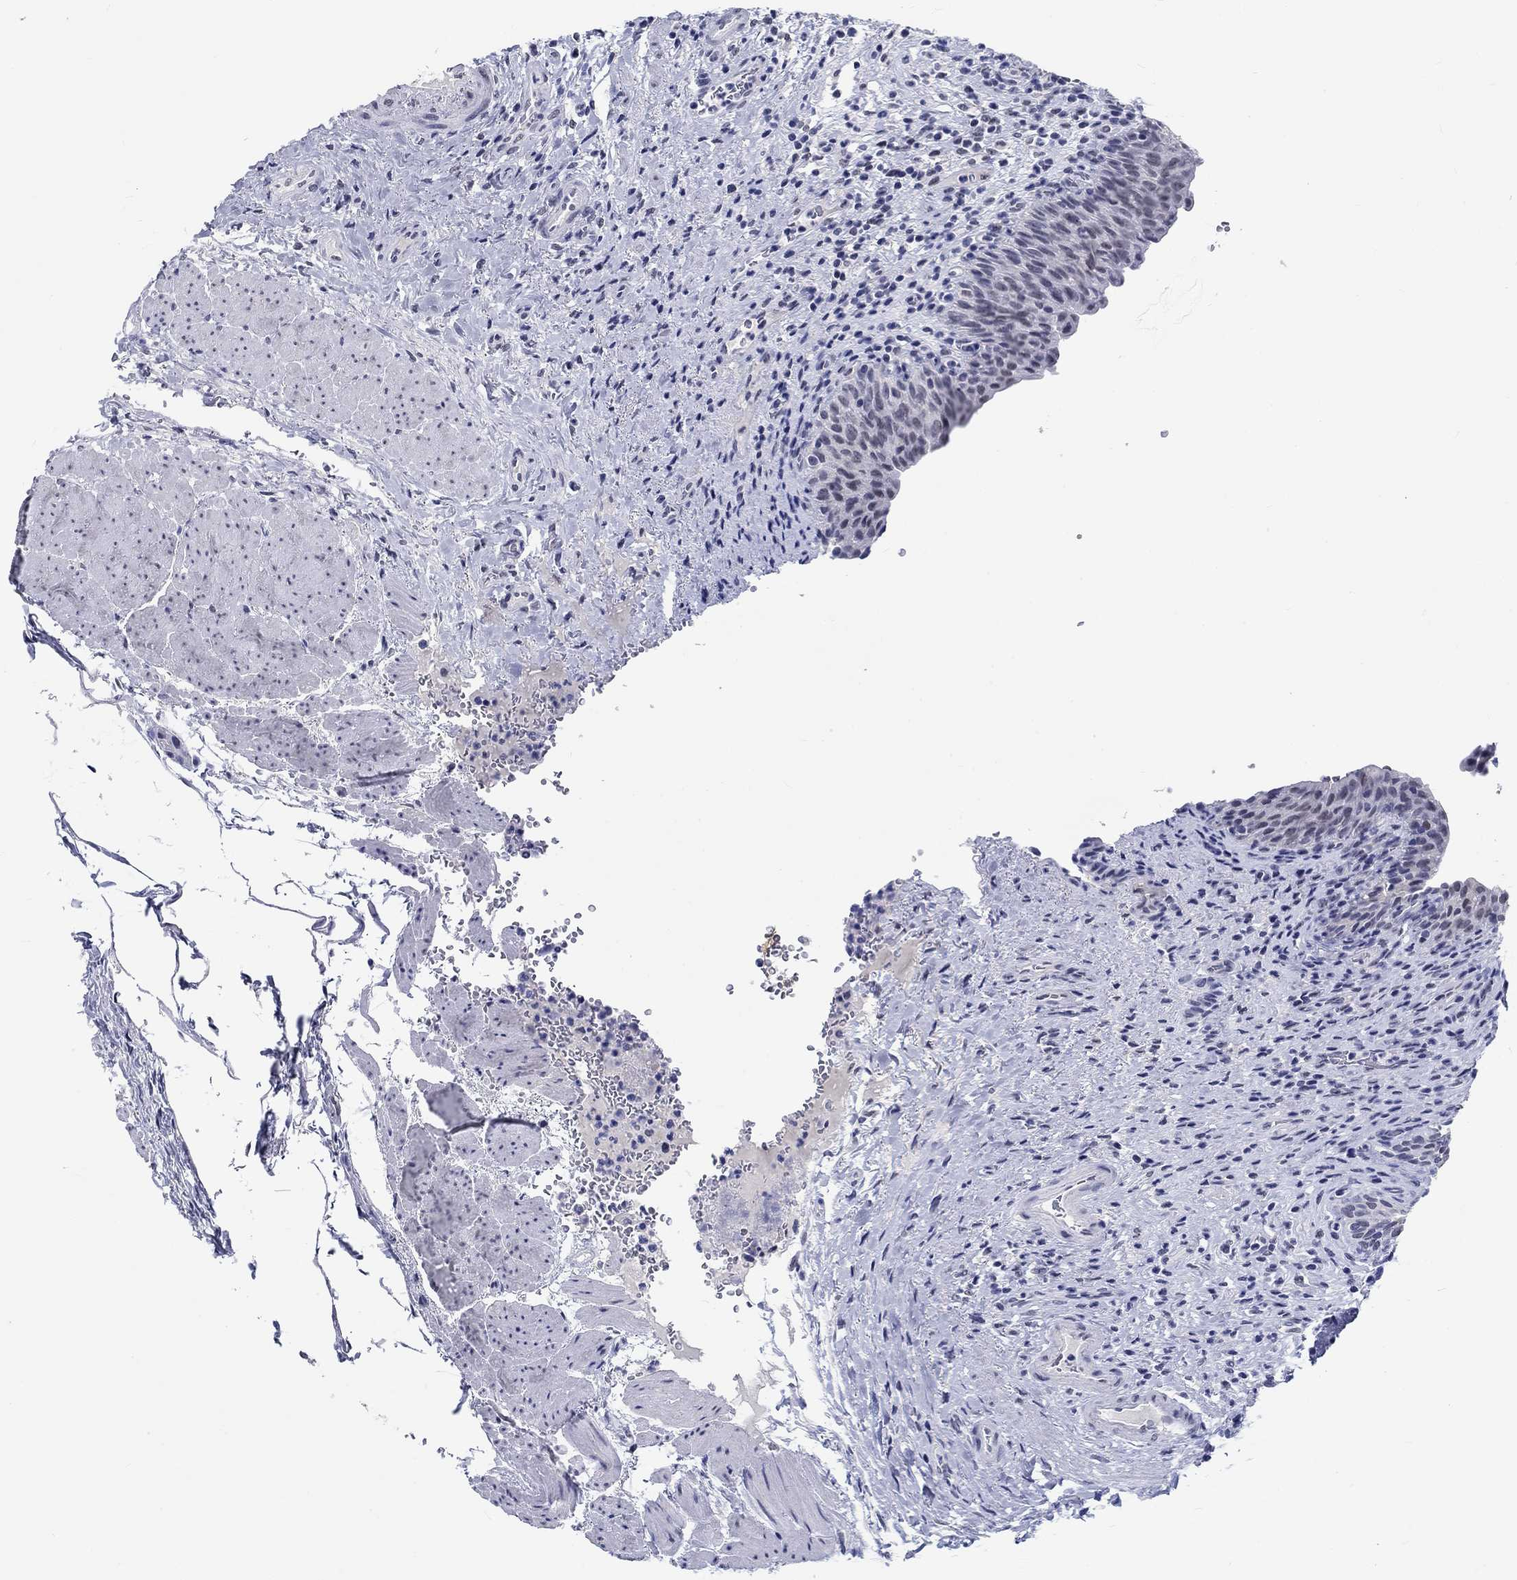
{"staining": {"intensity": "negative", "quantity": "none", "location": "none"}, "tissue": "urinary bladder", "cell_type": "Urothelial cells", "image_type": "normal", "snomed": [{"axis": "morphology", "description": "Normal tissue, NOS"}, {"axis": "topography", "description": "Urinary bladder"}], "caption": "The micrograph demonstrates no staining of urothelial cells in normal urinary bladder. The staining was performed using DAB (3,3'-diaminobenzidine) to visualize the protein expression in brown, while the nuclei were stained in blue with hematoxylin (Magnification: 20x).", "gene": "GRIN1", "patient": {"sex": "male", "age": 66}}